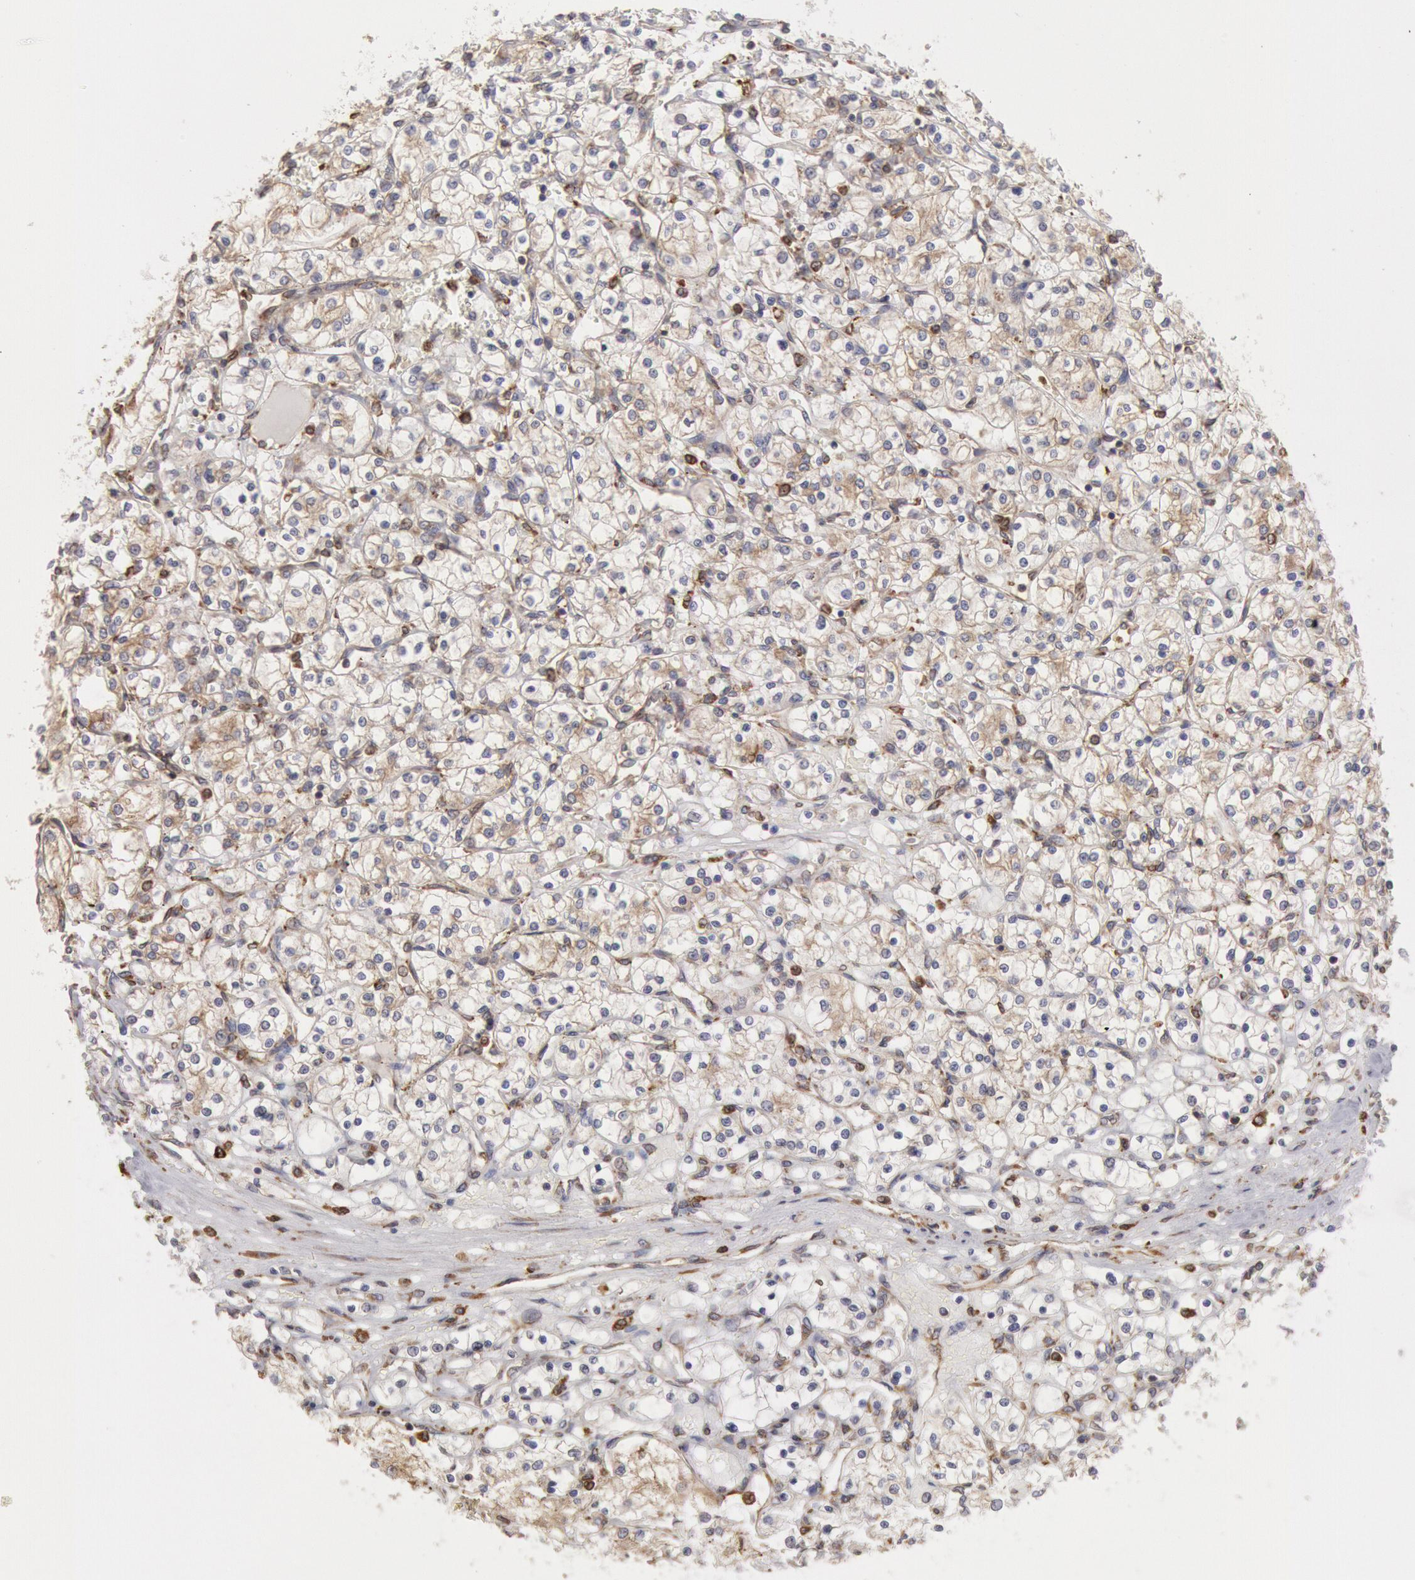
{"staining": {"intensity": "weak", "quantity": ">75%", "location": "cytoplasmic/membranous"}, "tissue": "renal cancer", "cell_type": "Tumor cells", "image_type": "cancer", "snomed": [{"axis": "morphology", "description": "Adenocarcinoma, NOS"}, {"axis": "topography", "description": "Kidney"}], "caption": "Renal cancer (adenocarcinoma) stained with a brown dye displays weak cytoplasmic/membranous positive expression in about >75% of tumor cells.", "gene": "ERP44", "patient": {"sex": "male", "age": 61}}